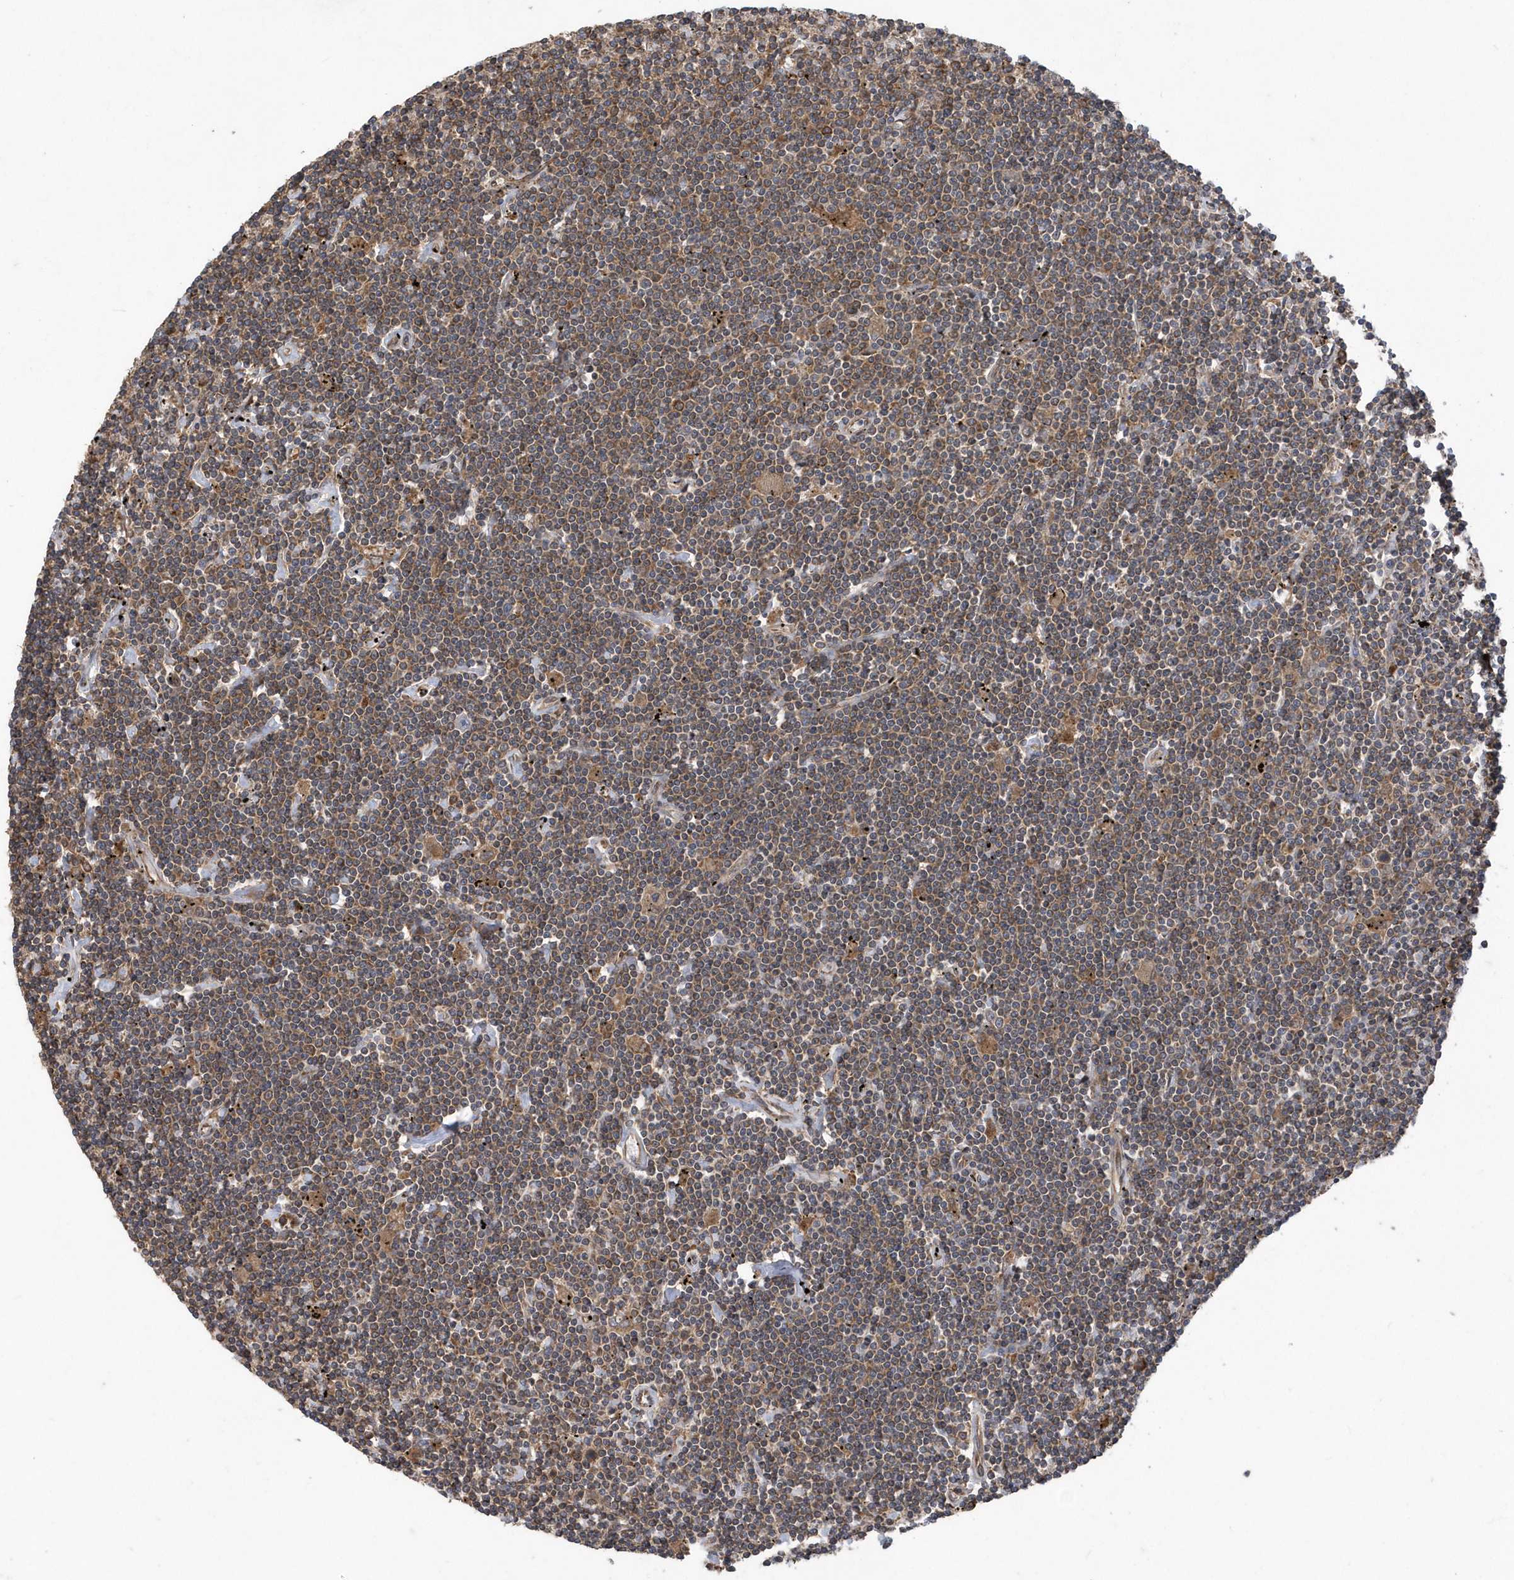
{"staining": {"intensity": "weak", "quantity": ">75%", "location": "cytoplasmic/membranous"}, "tissue": "lymphoma", "cell_type": "Tumor cells", "image_type": "cancer", "snomed": [{"axis": "morphology", "description": "Malignant lymphoma, non-Hodgkin's type, Low grade"}, {"axis": "topography", "description": "Spleen"}], "caption": "Protein staining of malignant lymphoma, non-Hodgkin's type (low-grade) tissue exhibits weak cytoplasmic/membranous expression in about >75% of tumor cells.", "gene": "WASHC5", "patient": {"sex": "male", "age": 76}}